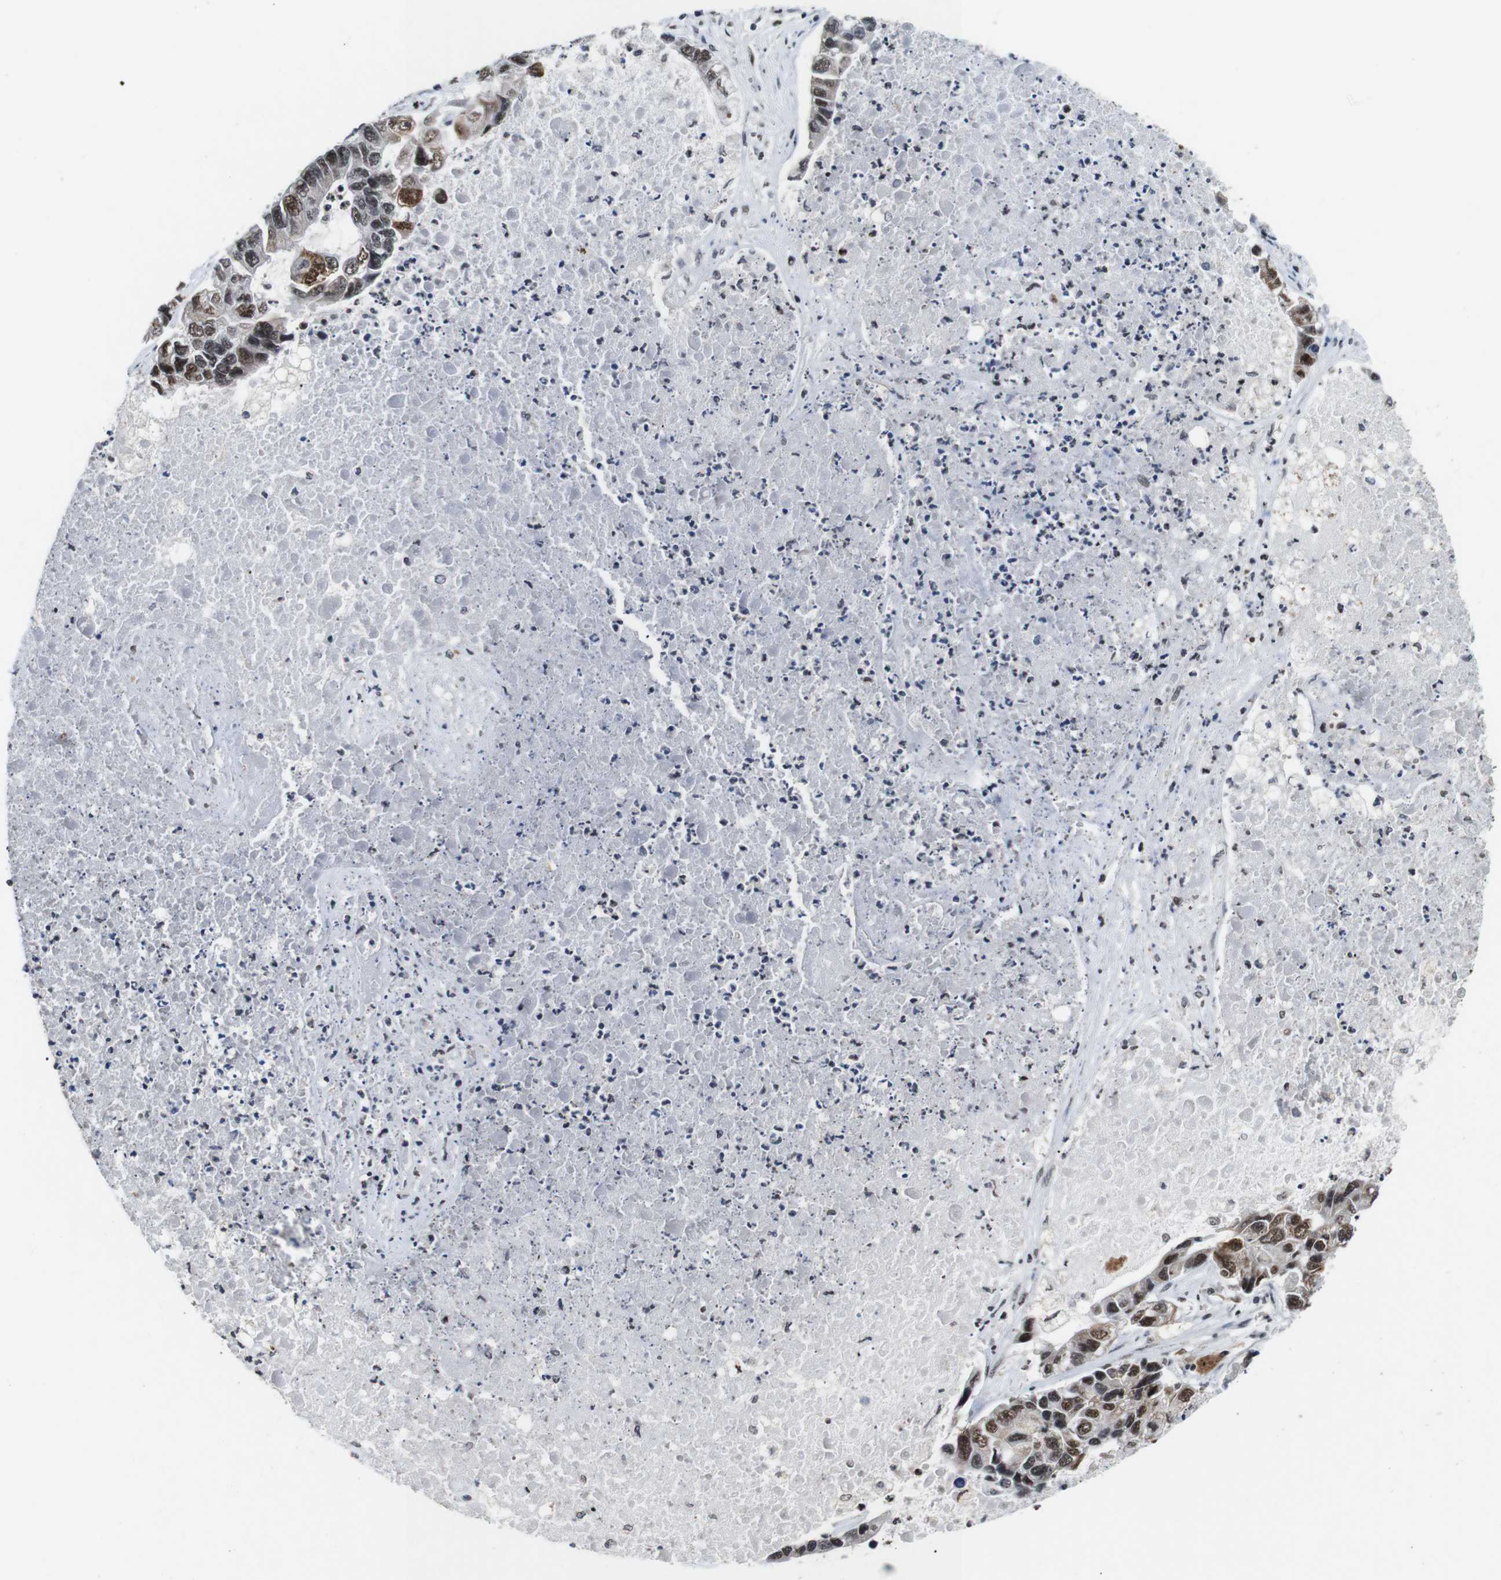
{"staining": {"intensity": "moderate", "quantity": ">75%", "location": "nuclear"}, "tissue": "lung cancer", "cell_type": "Tumor cells", "image_type": "cancer", "snomed": [{"axis": "morphology", "description": "Adenocarcinoma, NOS"}, {"axis": "topography", "description": "Lung"}], "caption": "A medium amount of moderate nuclear positivity is identified in about >75% of tumor cells in lung adenocarcinoma tissue.", "gene": "EIF4G1", "patient": {"sex": "female", "age": 51}}